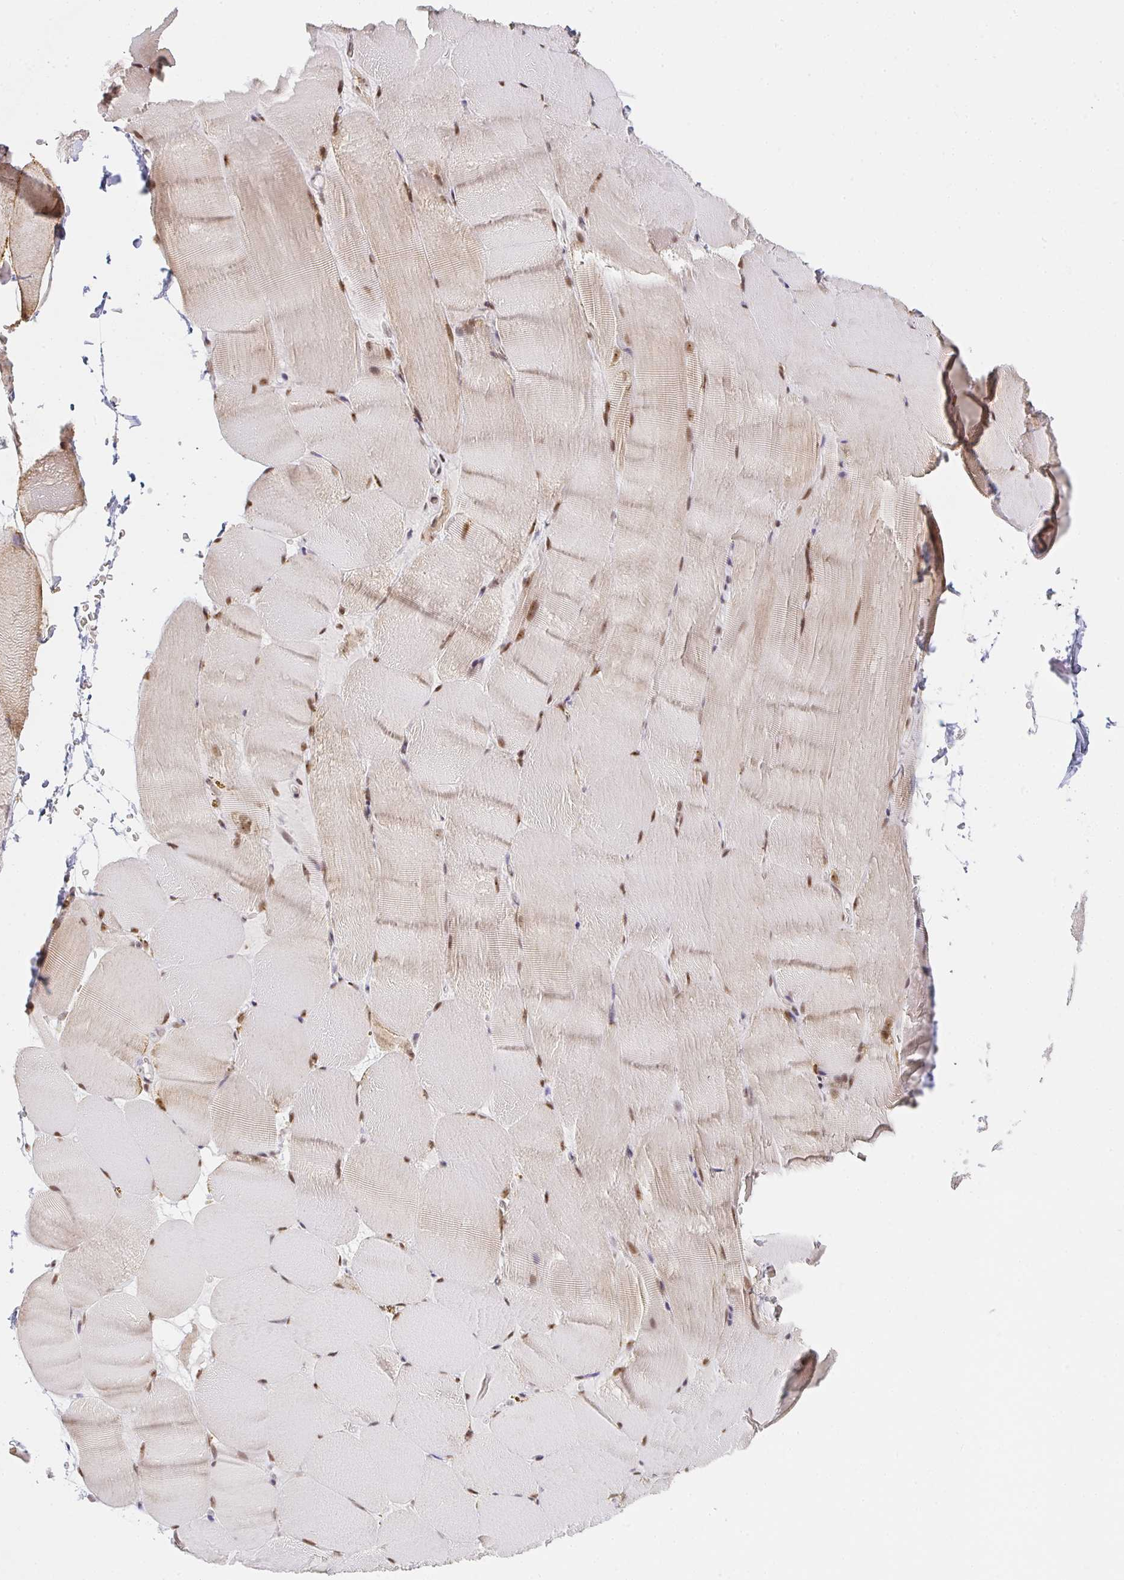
{"staining": {"intensity": "moderate", "quantity": "25%-75%", "location": "cytoplasmic/membranous,nuclear"}, "tissue": "skeletal muscle", "cell_type": "Myocytes", "image_type": "normal", "snomed": [{"axis": "morphology", "description": "Normal tissue, NOS"}, {"axis": "topography", "description": "Skeletal muscle"}], "caption": "Skeletal muscle stained with a brown dye displays moderate cytoplasmic/membranous,nuclear positive expression in approximately 25%-75% of myocytes.", "gene": "SMARCA2", "patient": {"sex": "female", "age": 37}}